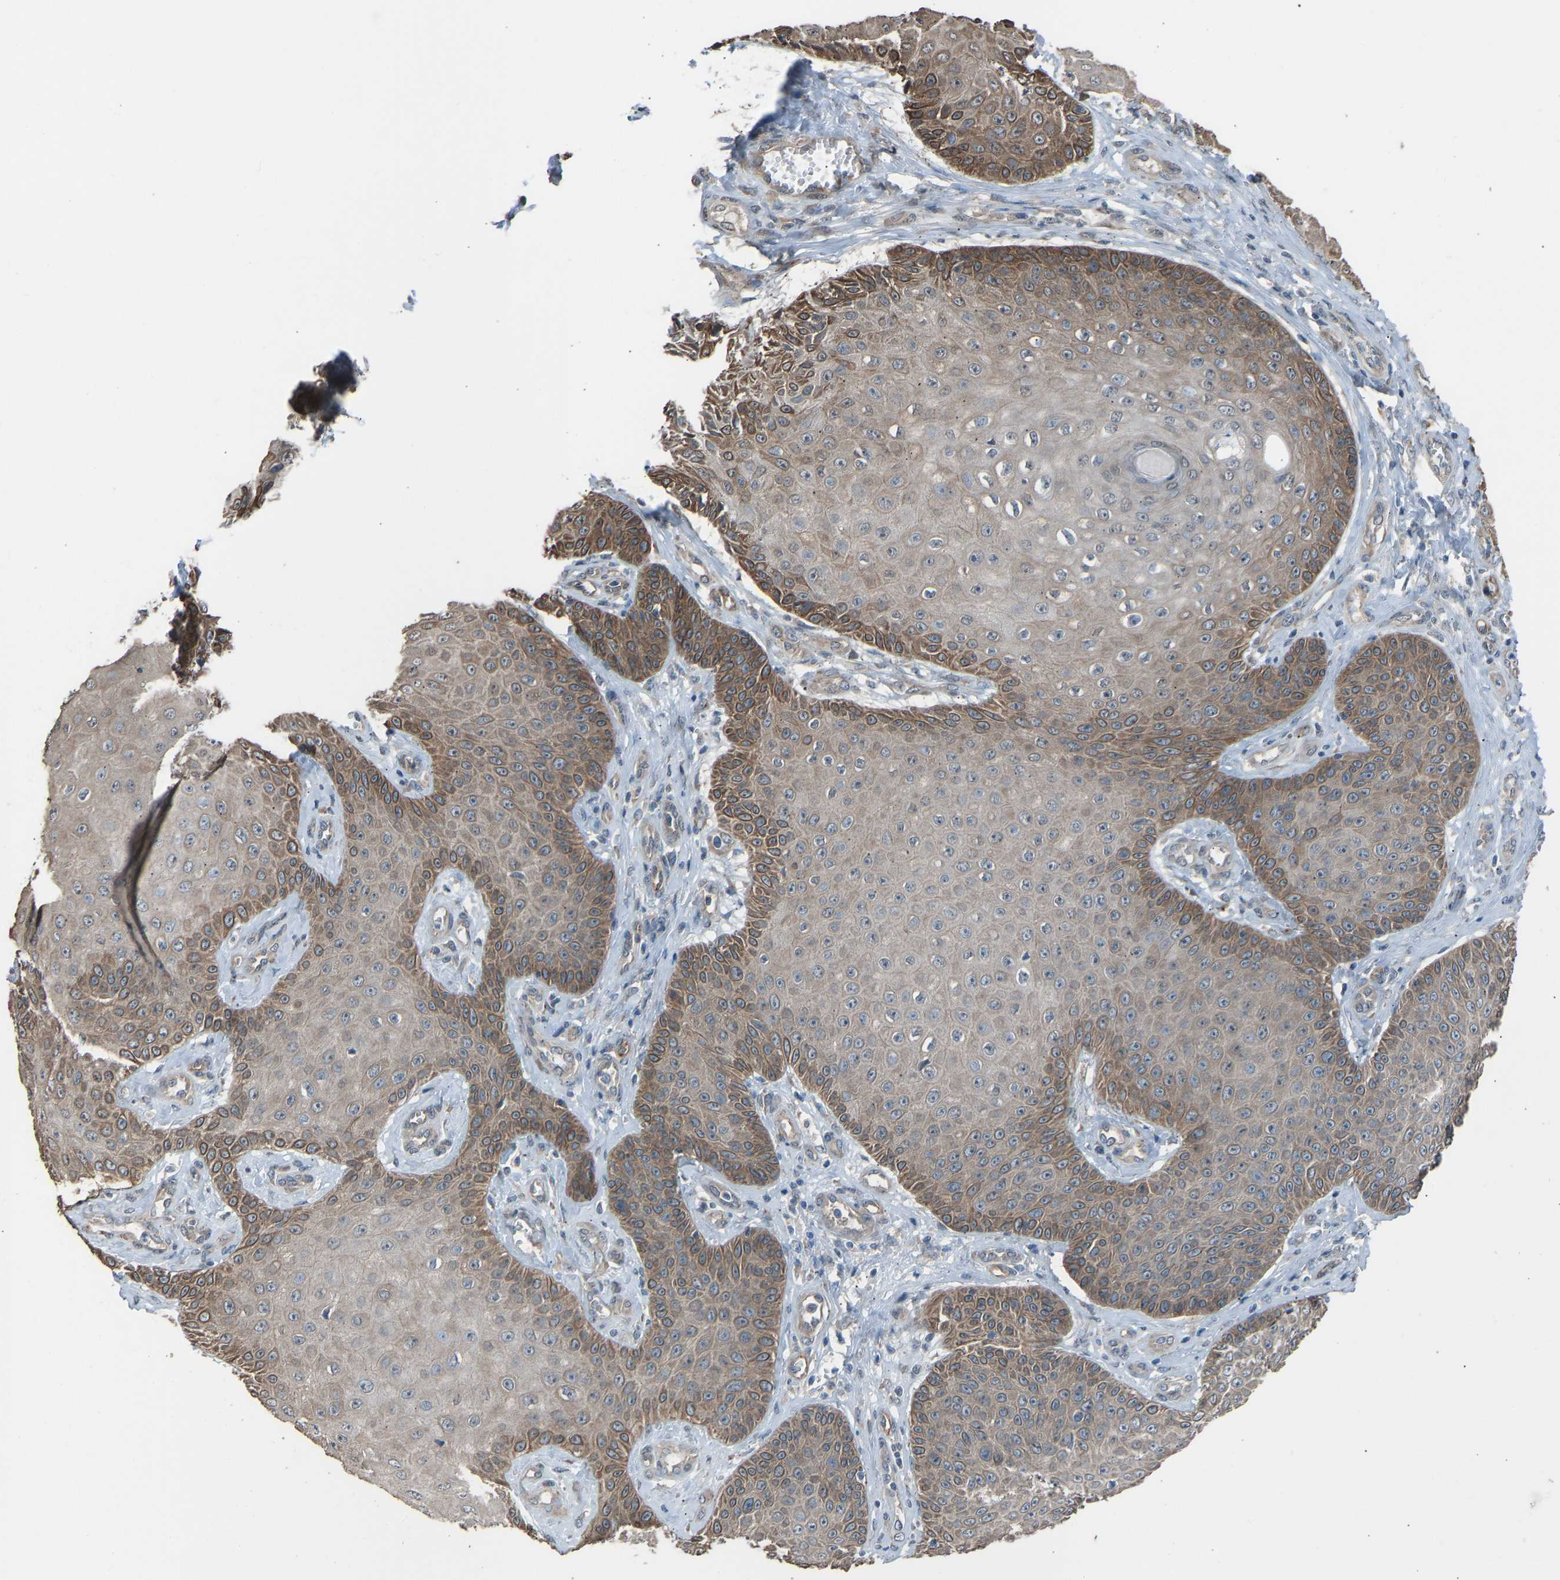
{"staining": {"intensity": "moderate", "quantity": ">75%", "location": "cytoplasmic/membranous"}, "tissue": "skin cancer", "cell_type": "Tumor cells", "image_type": "cancer", "snomed": [{"axis": "morphology", "description": "Squamous cell carcinoma, NOS"}, {"axis": "topography", "description": "Skin"}], "caption": "Brown immunohistochemical staining in skin squamous cell carcinoma displays moderate cytoplasmic/membranous expression in about >75% of tumor cells. (Brightfield microscopy of DAB IHC at high magnification).", "gene": "SLC43A1", "patient": {"sex": "male", "age": 74}}